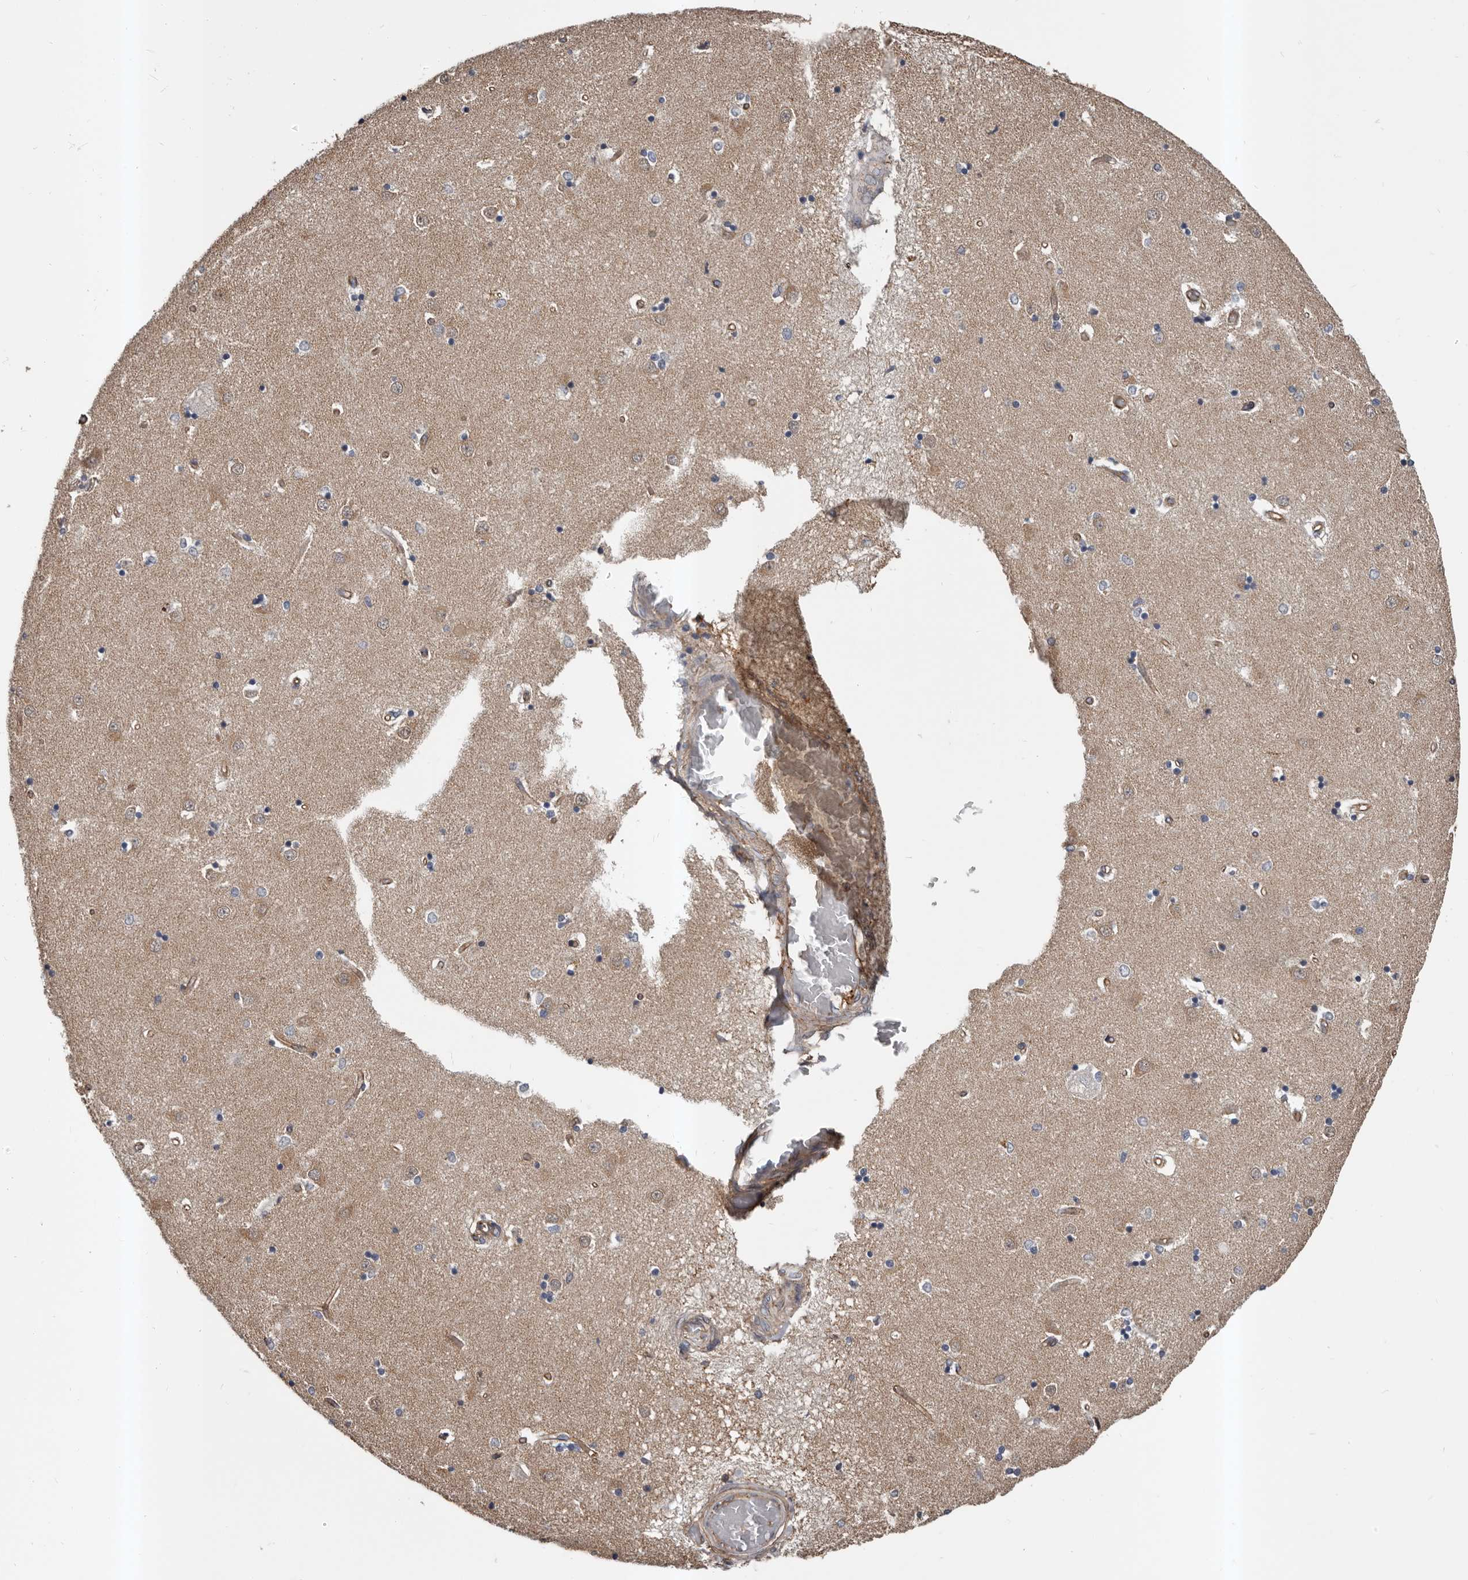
{"staining": {"intensity": "negative", "quantity": "none", "location": "none"}, "tissue": "caudate", "cell_type": "Glial cells", "image_type": "normal", "snomed": [{"axis": "morphology", "description": "Normal tissue, NOS"}, {"axis": "topography", "description": "Lateral ventricle wall"}], "caption": "Immunohistochemistry photomicrograph of unremarkable caudate: human caudate stained with DAB shows no significant protein positivity in glial cells.", "gene": "PNRC2", "patient": {"sex": "male", "age": 45}}